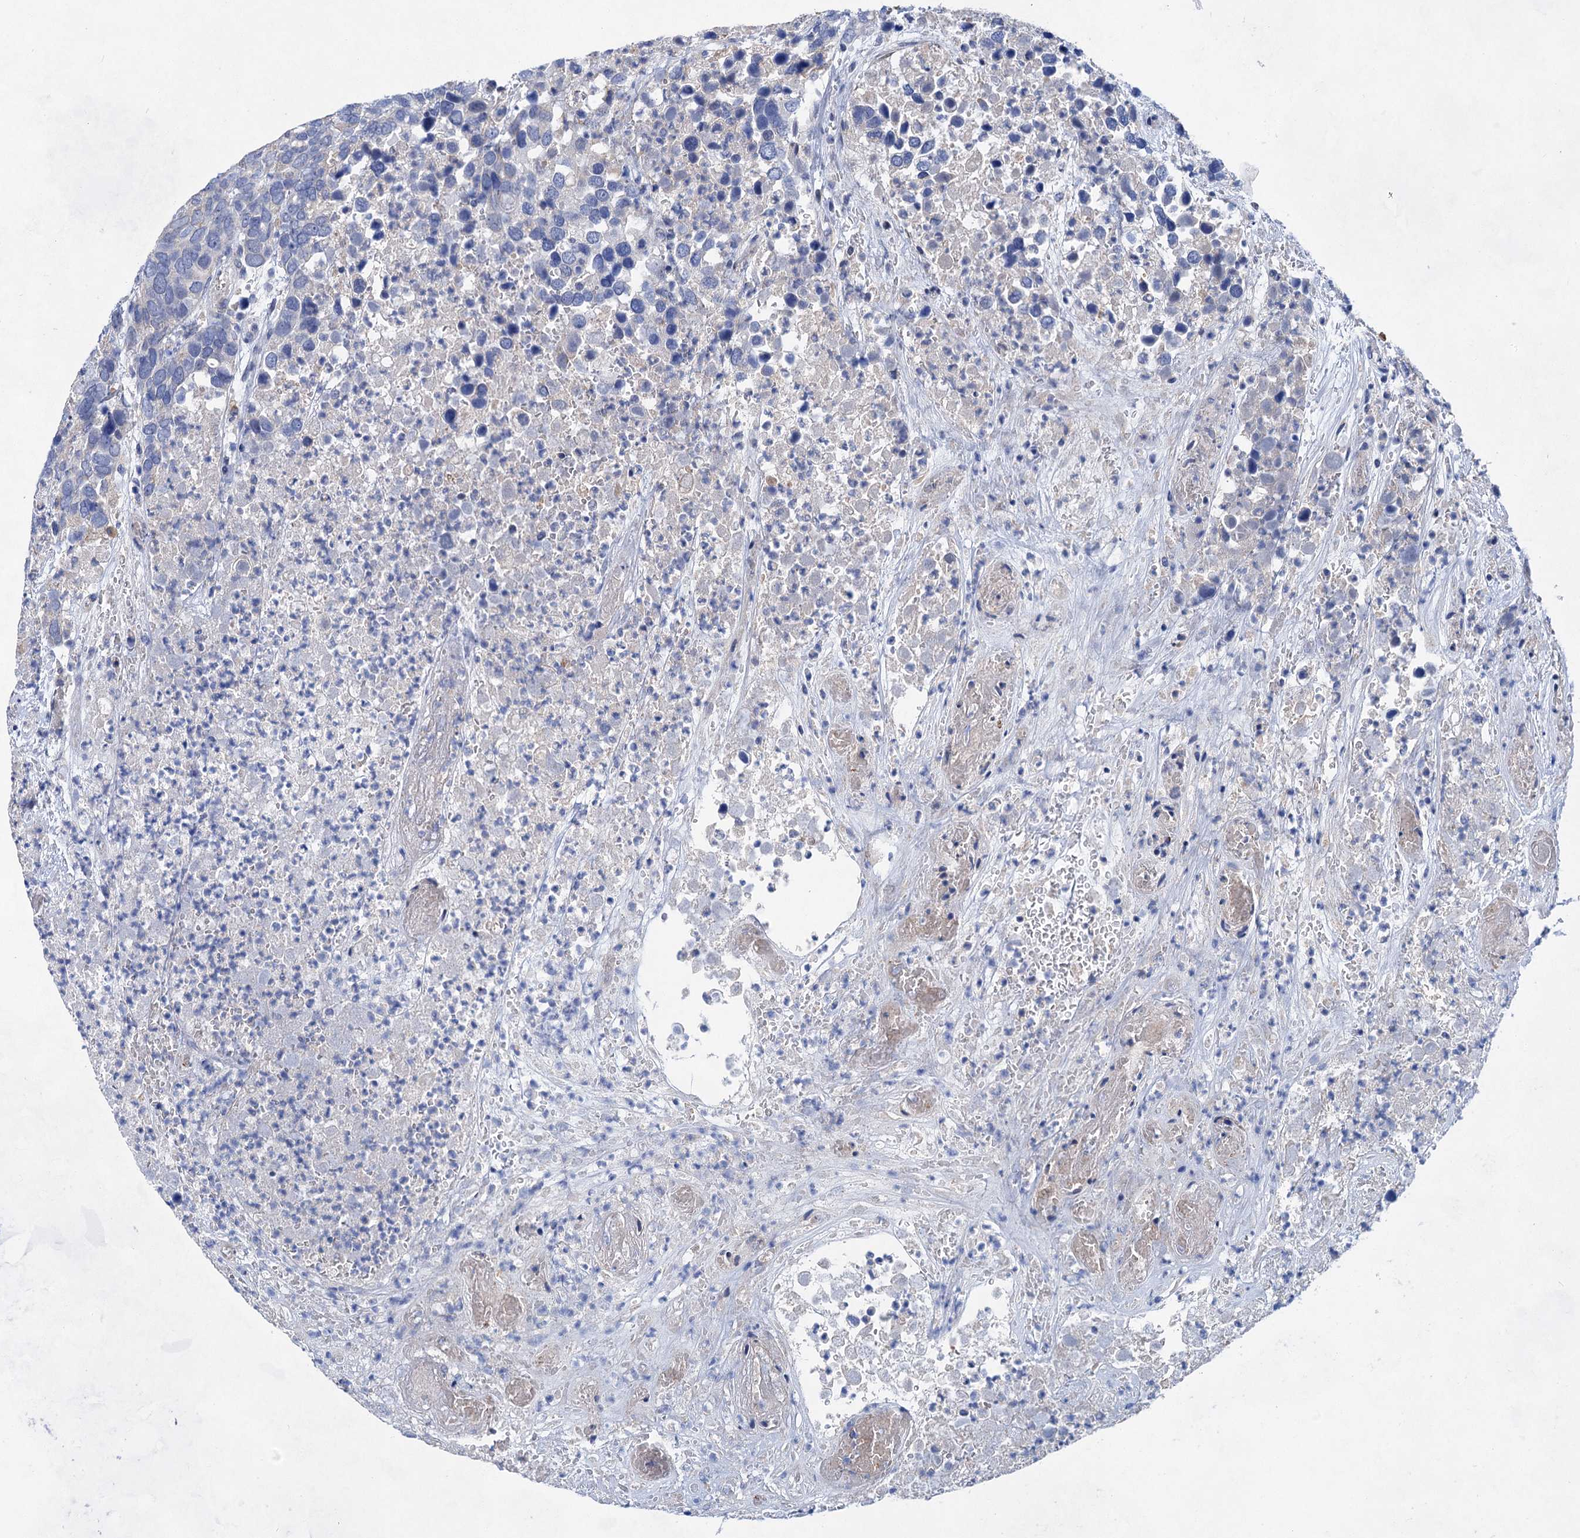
{"staining": {"intensity": "negative", "quantity": "none", "location": "none"}, "tissue": "breast cancer", "cell_type": "Tumor cells", "image_type": "cancer", "snomed": [{"axis": "morphology", "description": "Duct carcinoma"}, {"axis": "topography", "description": "Breast"}], "caption": "This is an immunohistochemistry (IHC) image of human invasive ductal carcinoma (breast). There is no positivity in tumor cells.", "gene": "GPR155", "patient": {"sex": "female", "age": 83}}